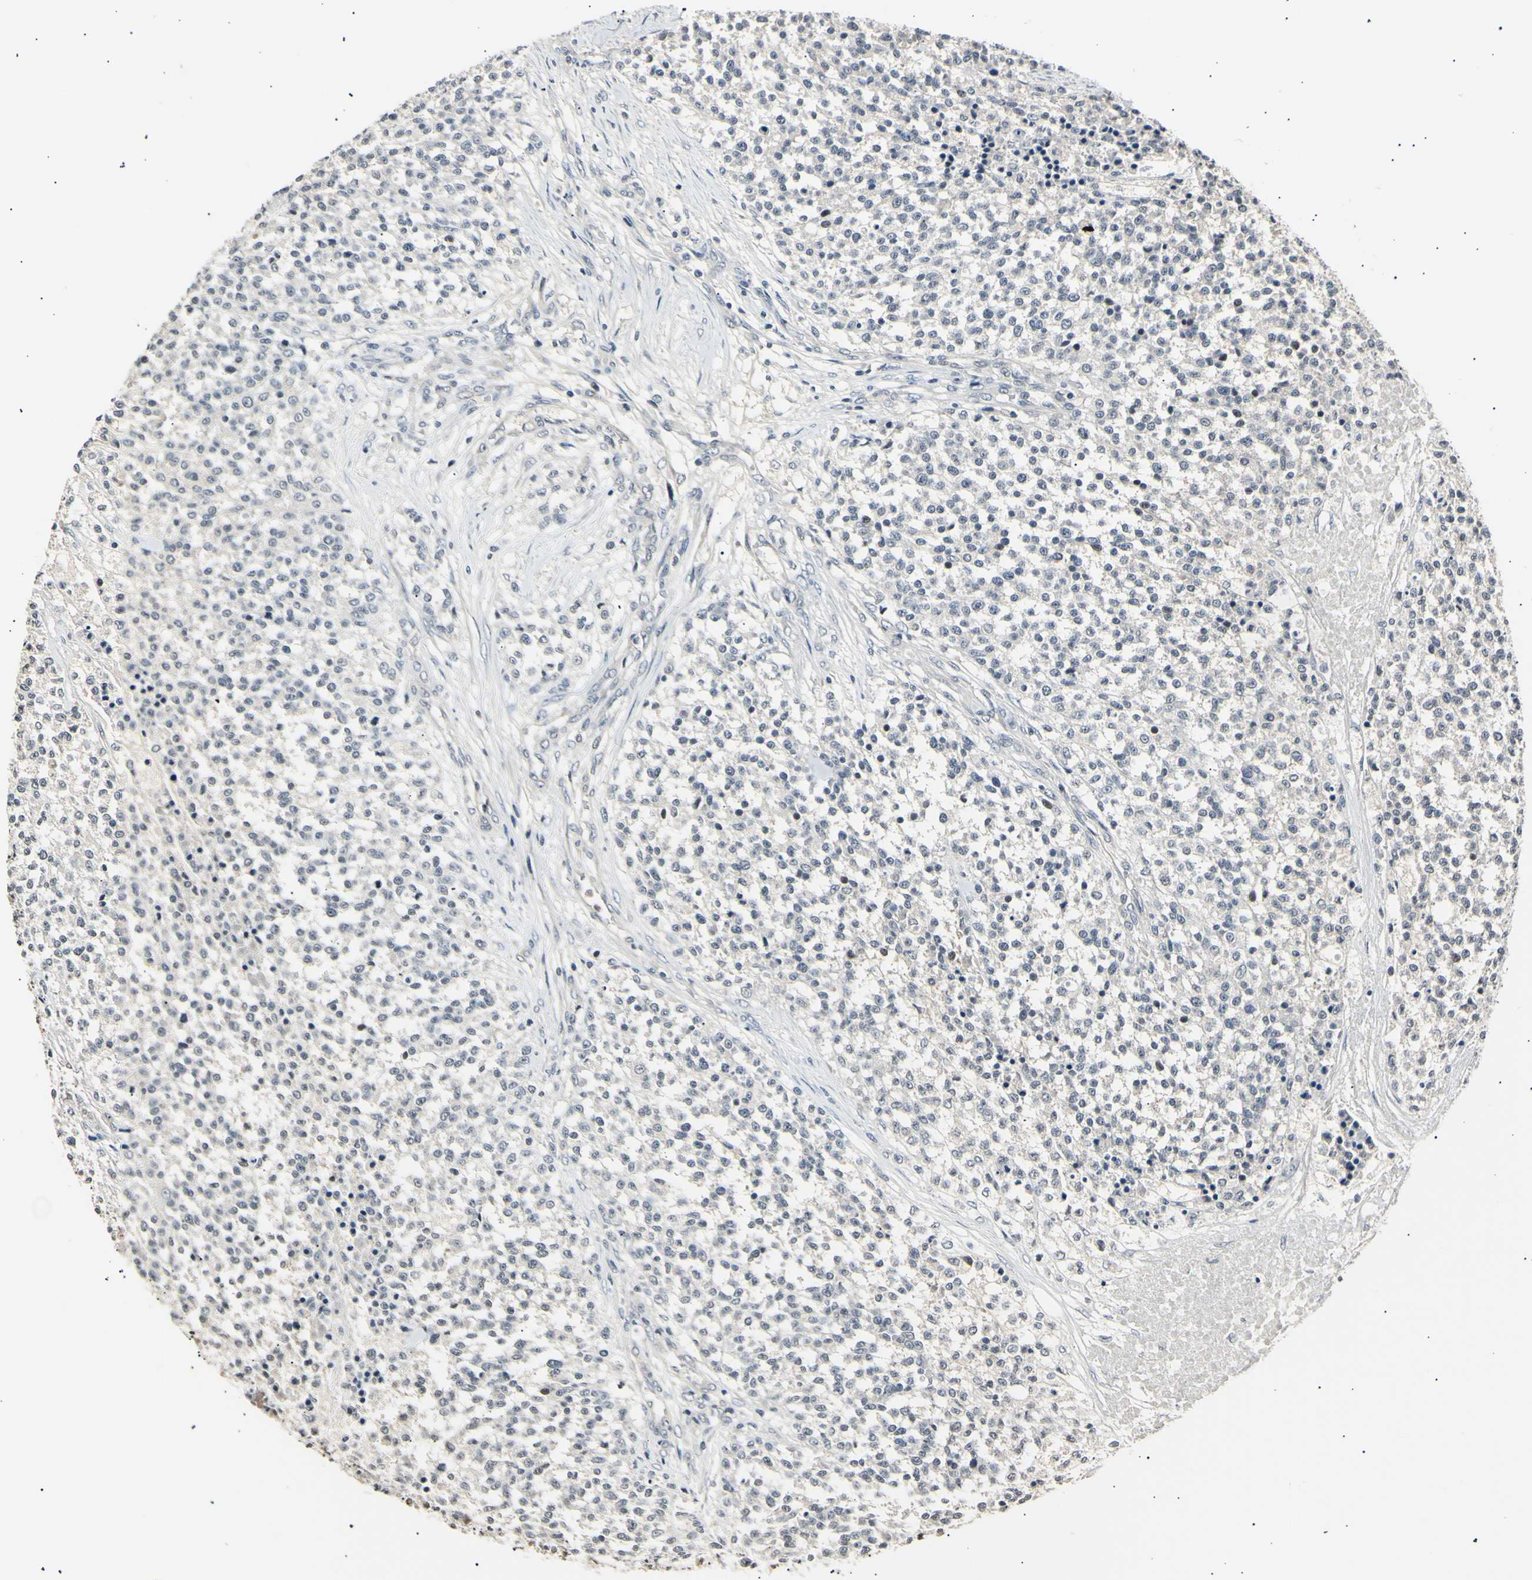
{"staining": {"intensity": "negative", "quantity": "none", "location": "none"}, "tissue": "testis cancer", "cell_type": "Tumor cells", "image_type": "cancer", "snomed": [{"axis": "morphology", "description": "Seminoma, NOS"}, {"axis": "topography", "description": "Testis"}], "caption": "The image exhibits no staining of tumor cells in testis cancer (seminoma).", "gene": "AK1", "patient": {"sex": "male", "age": 59}}